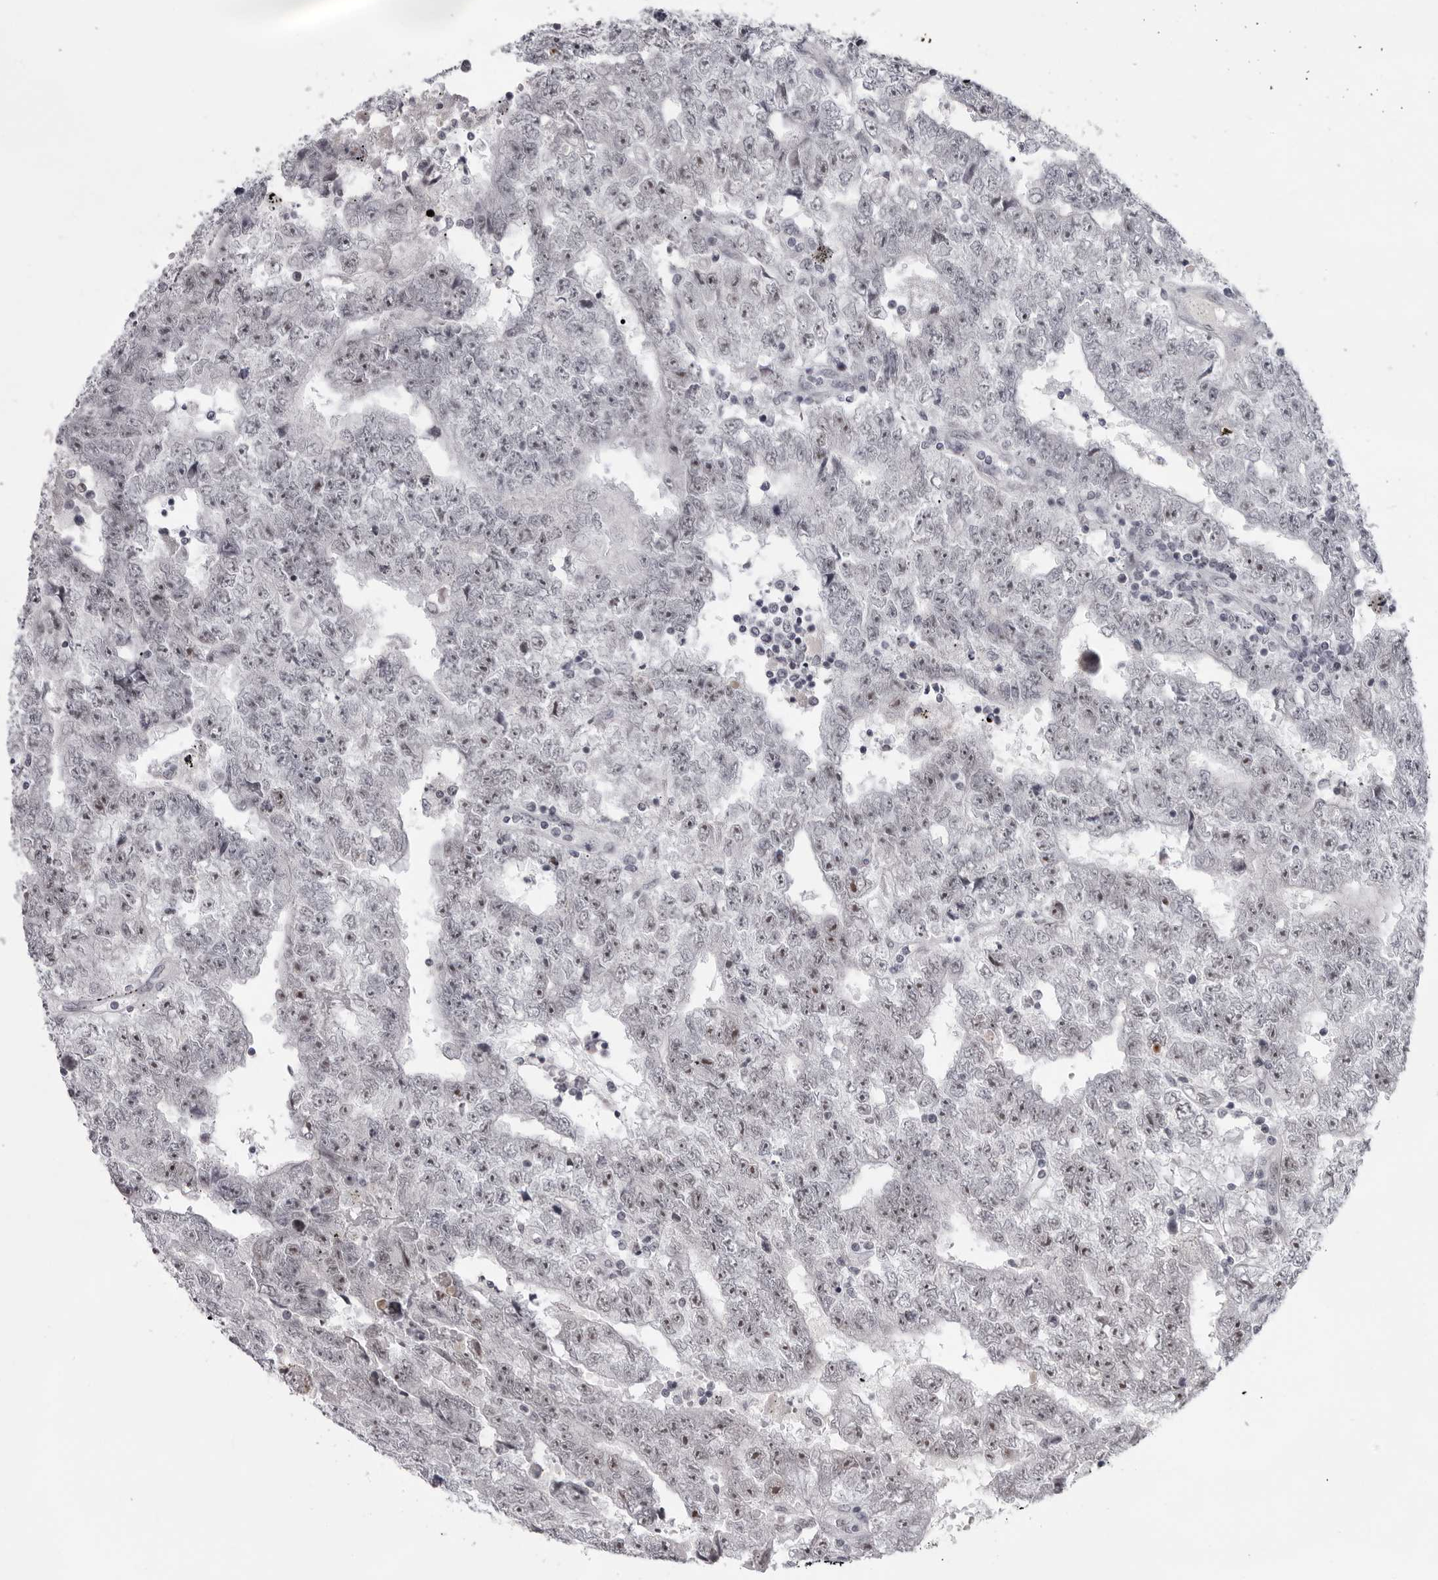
{"staining": {"intensity": "negative", "quantity": "none", "location": "none"}, "tissue": "testis cancer", "cell_type": "Tumor cells", "image_type": "cancer", "snomed": [{"axis": "morphology", "description": "Carcinoma, Embryonal, NOS"}, {"axis": "topography", "description": "Testis"}], "caption": "This is an immunohistochemistry micrograph of testis cancer. There is no positivity in tumor cells.", "gene": "EXOSC10", "patient": {"sex": "male", "age": 25}}